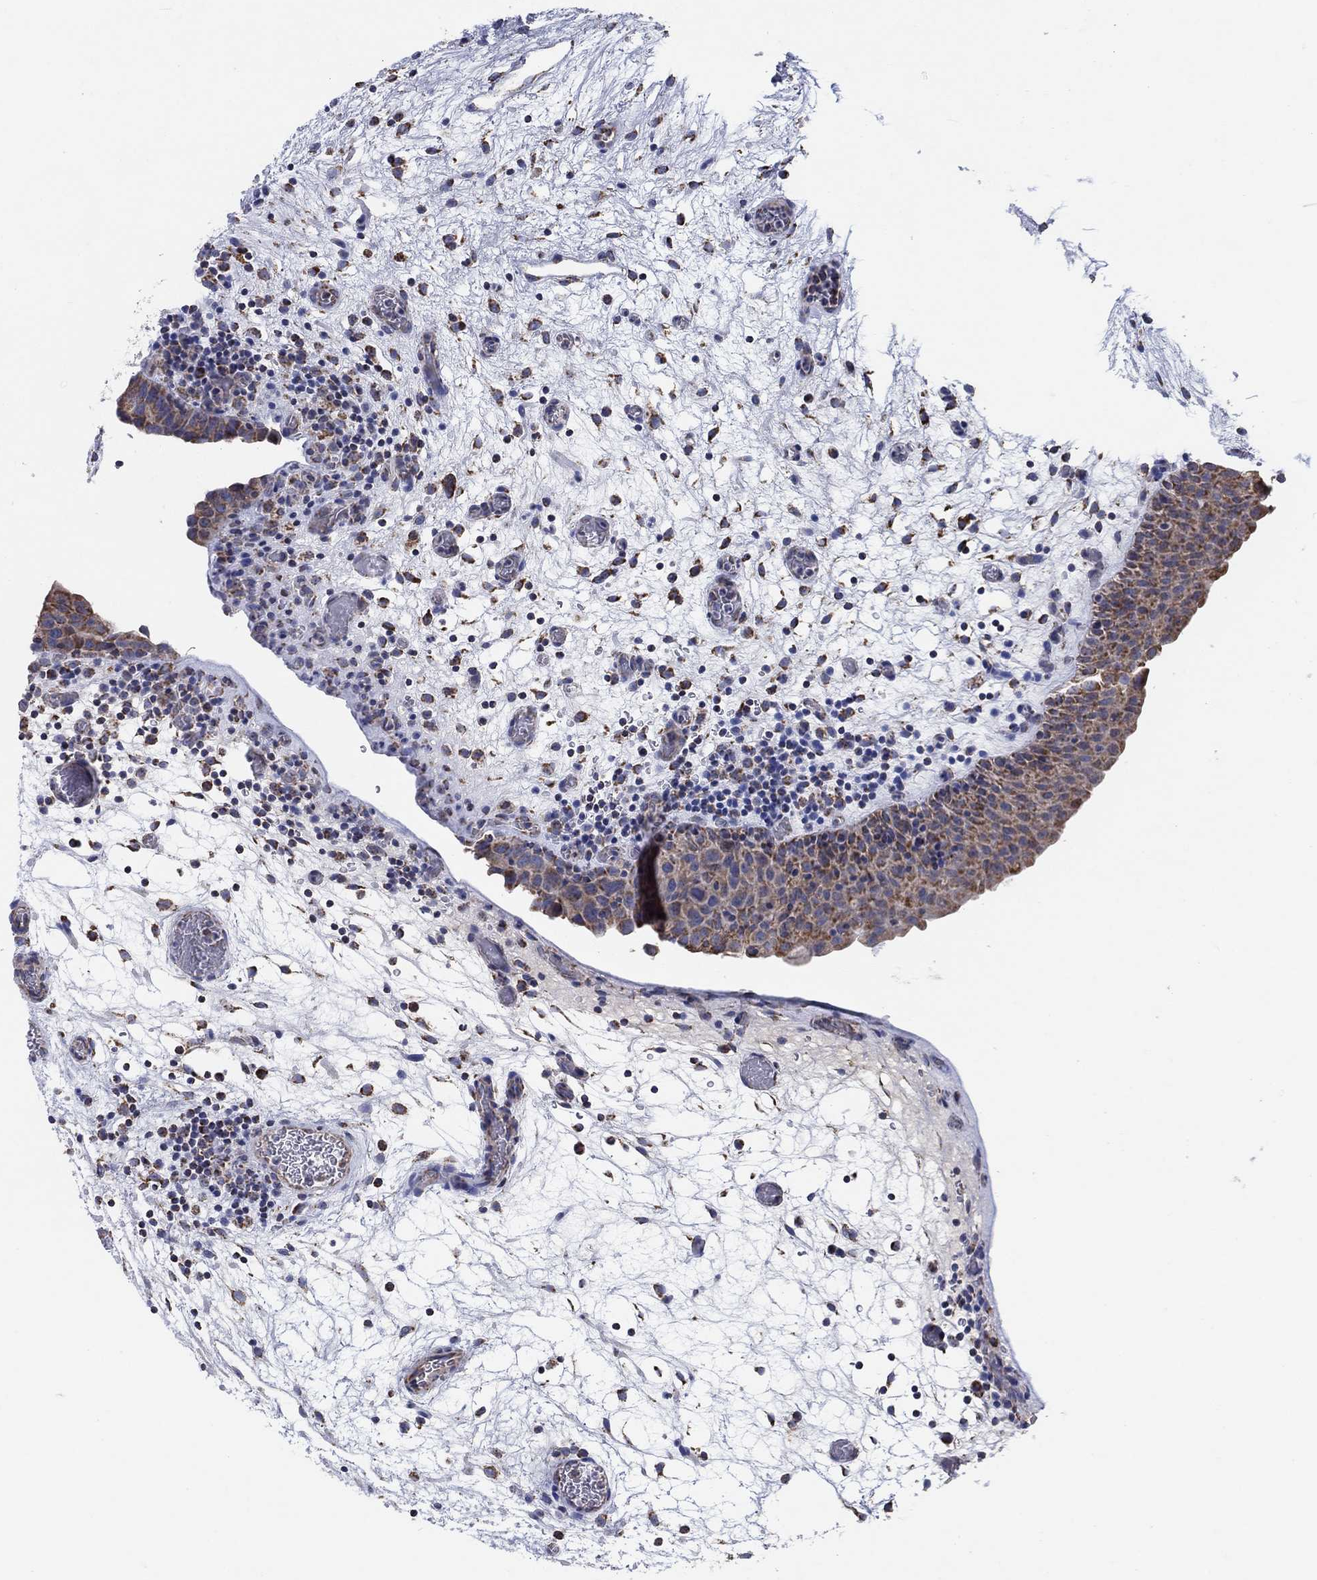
{"staining": {"intensity": "strong", "quantity": "25%-75%", "location": "cytoplasmic/membranous"}, "tissue": "urinary bladder", "cell_type": "Urothelial cells", "image_type": "normal", "snomed": [{"axis": "morphology", "description": "Normal tissue, NOS"}, {"axis": "topography", "description": "Urinary bladder"}], "caption": "Immunohistochemical staining of unremarkable human urinary bladder exhibits high levels of strong cytoplasmic/membranous expression in approximately 25%-75% of urothelial cells. The staining is performed using DAB brown chromogen to label protein expression. The nuclei are counter-stained blue using hematoxylin.", "gene": "C9orf85", "patient": {"sex": "male", "age": 37}}